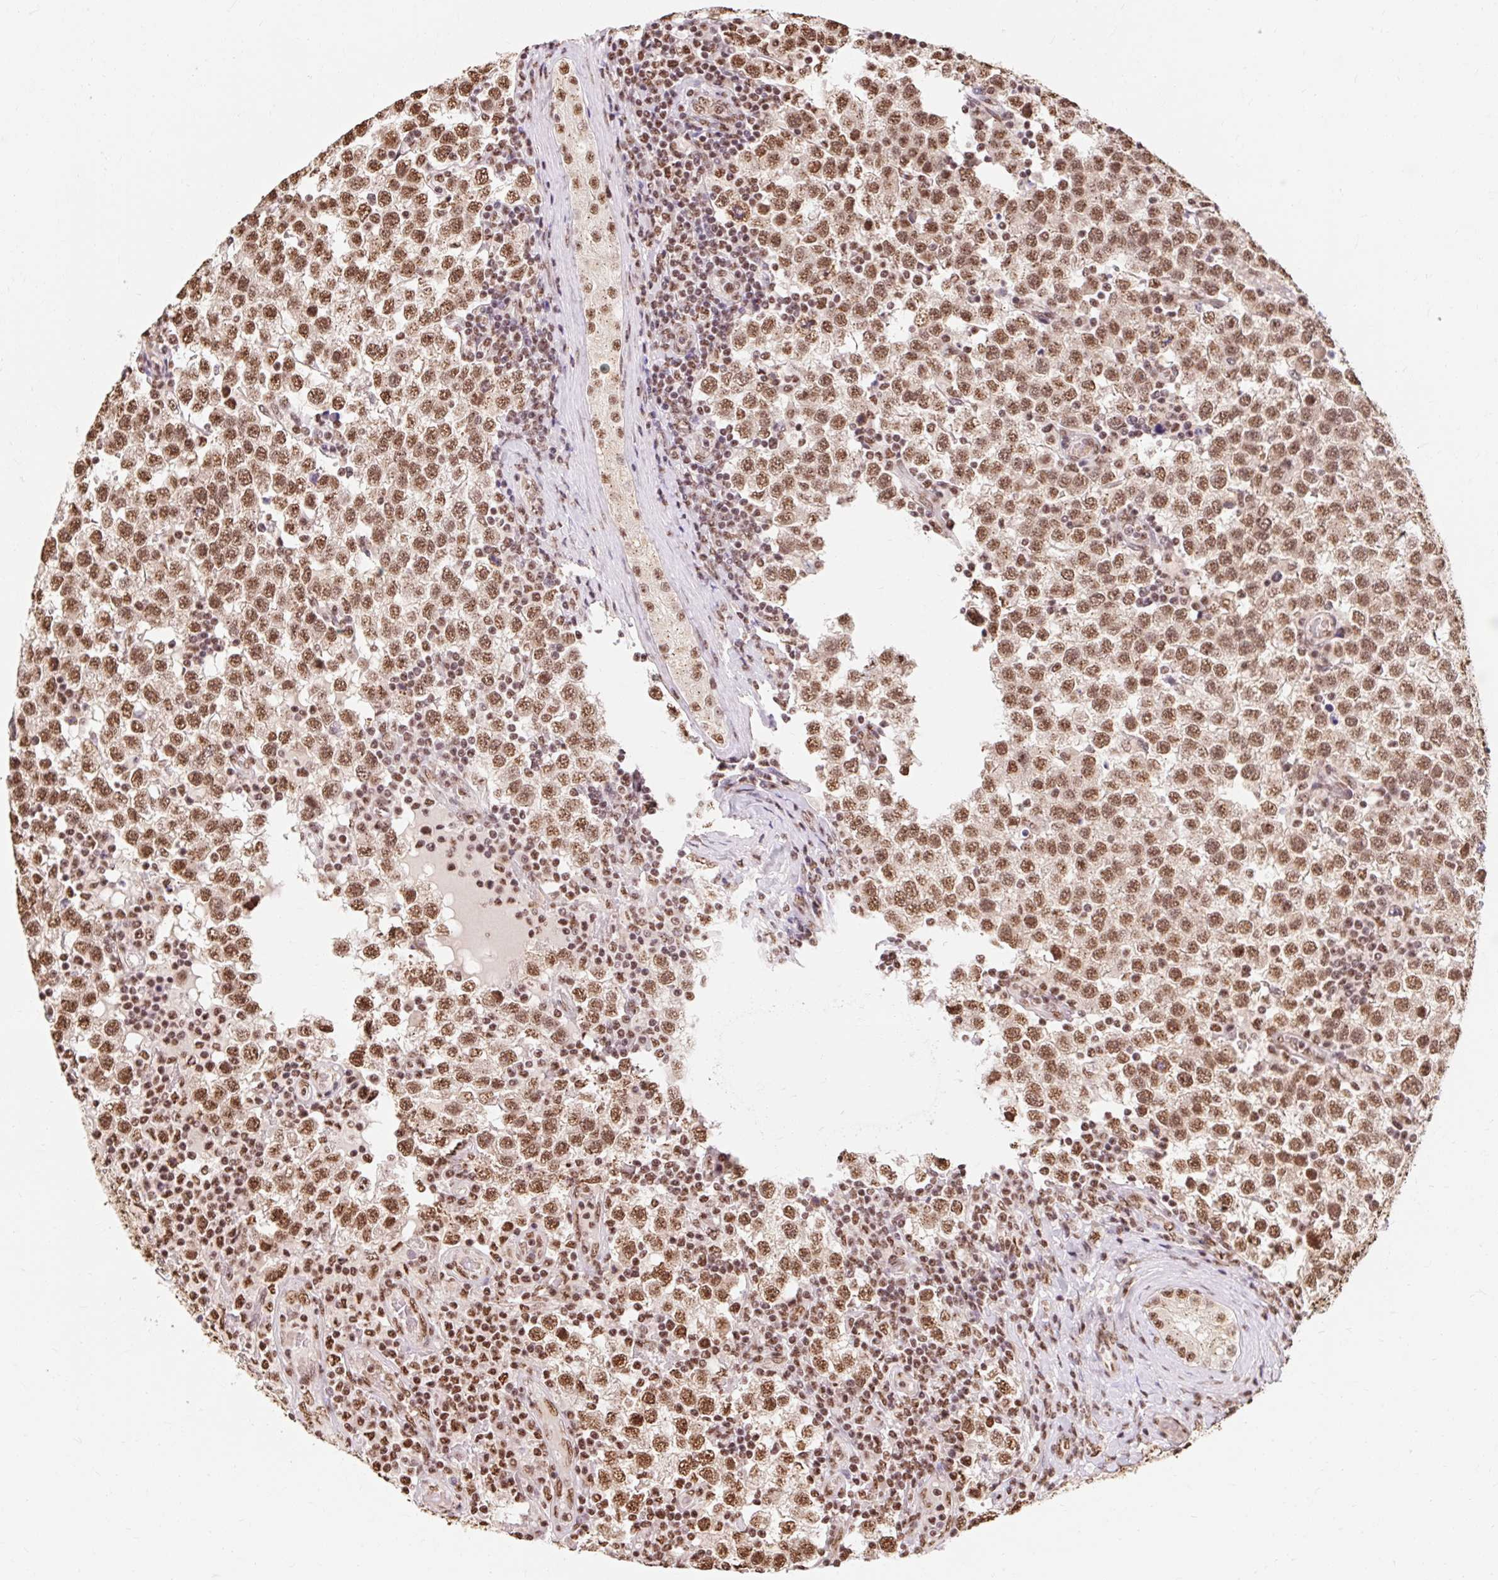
{"staining": {"intensity": "moderate", "quantity": ">75%", "location": "nuclear"}, "tissue": "testis cancer", "cell_type": "Tumor cells", "image_type": "cancer", "snomed": [{"axis": "morphology", "description": "Seminoma, NOS"}, {"axis": "topography", "description": "Testis"}], "caption": "Protein expression by immunohistochemistry shows moderate nuclear positivity in approximately >75% of tumor cells in testis cancer (seminoma).", "gene": "BICRA", "patient": {"sex": "male", "age": 34}}